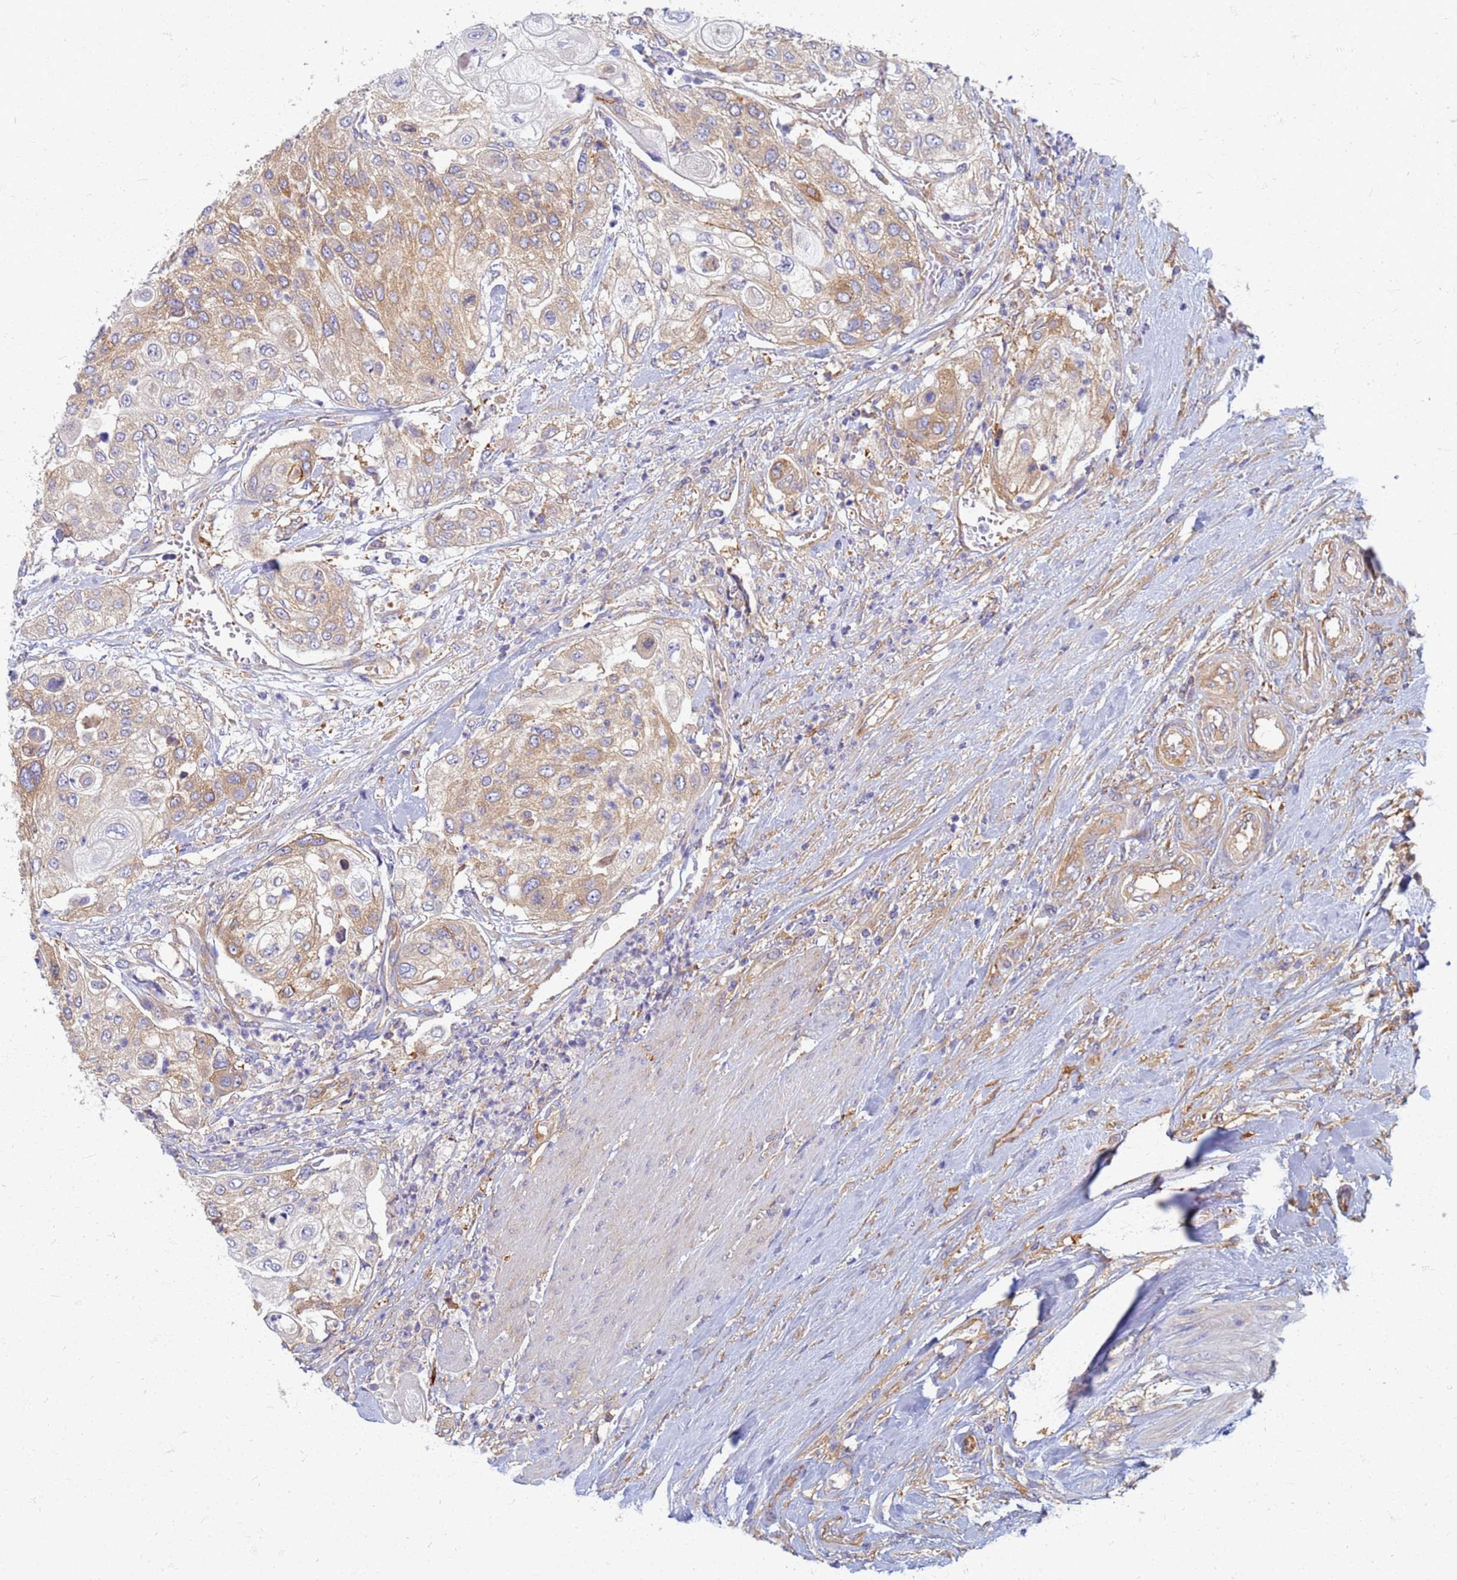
{"staining": {"intensity": "moderate", "quantity": "25%-75%", "location": "cytoplasmic/membranous"}, "tissue": "urothelial cancer", "cell_type": "Tumor cells", "image_type": "cancer", "snomed": [{"axis": "morphology", "description": "Urothelial carcinoma, High grade"}, {"axis": "topography", "description": "Urinary bladder"}], "caption": "High-magnification brightfield microscopy of urothelial cancer stained with DAB (brown) and counterstained with hematoxylin (blue). tumor cells exhibit moderate cytoplasmic/membranous positivity is present in approximately25%-75% of cells.", "gene": "EEA1", "patient": {"sex": "female", "age": 79}}